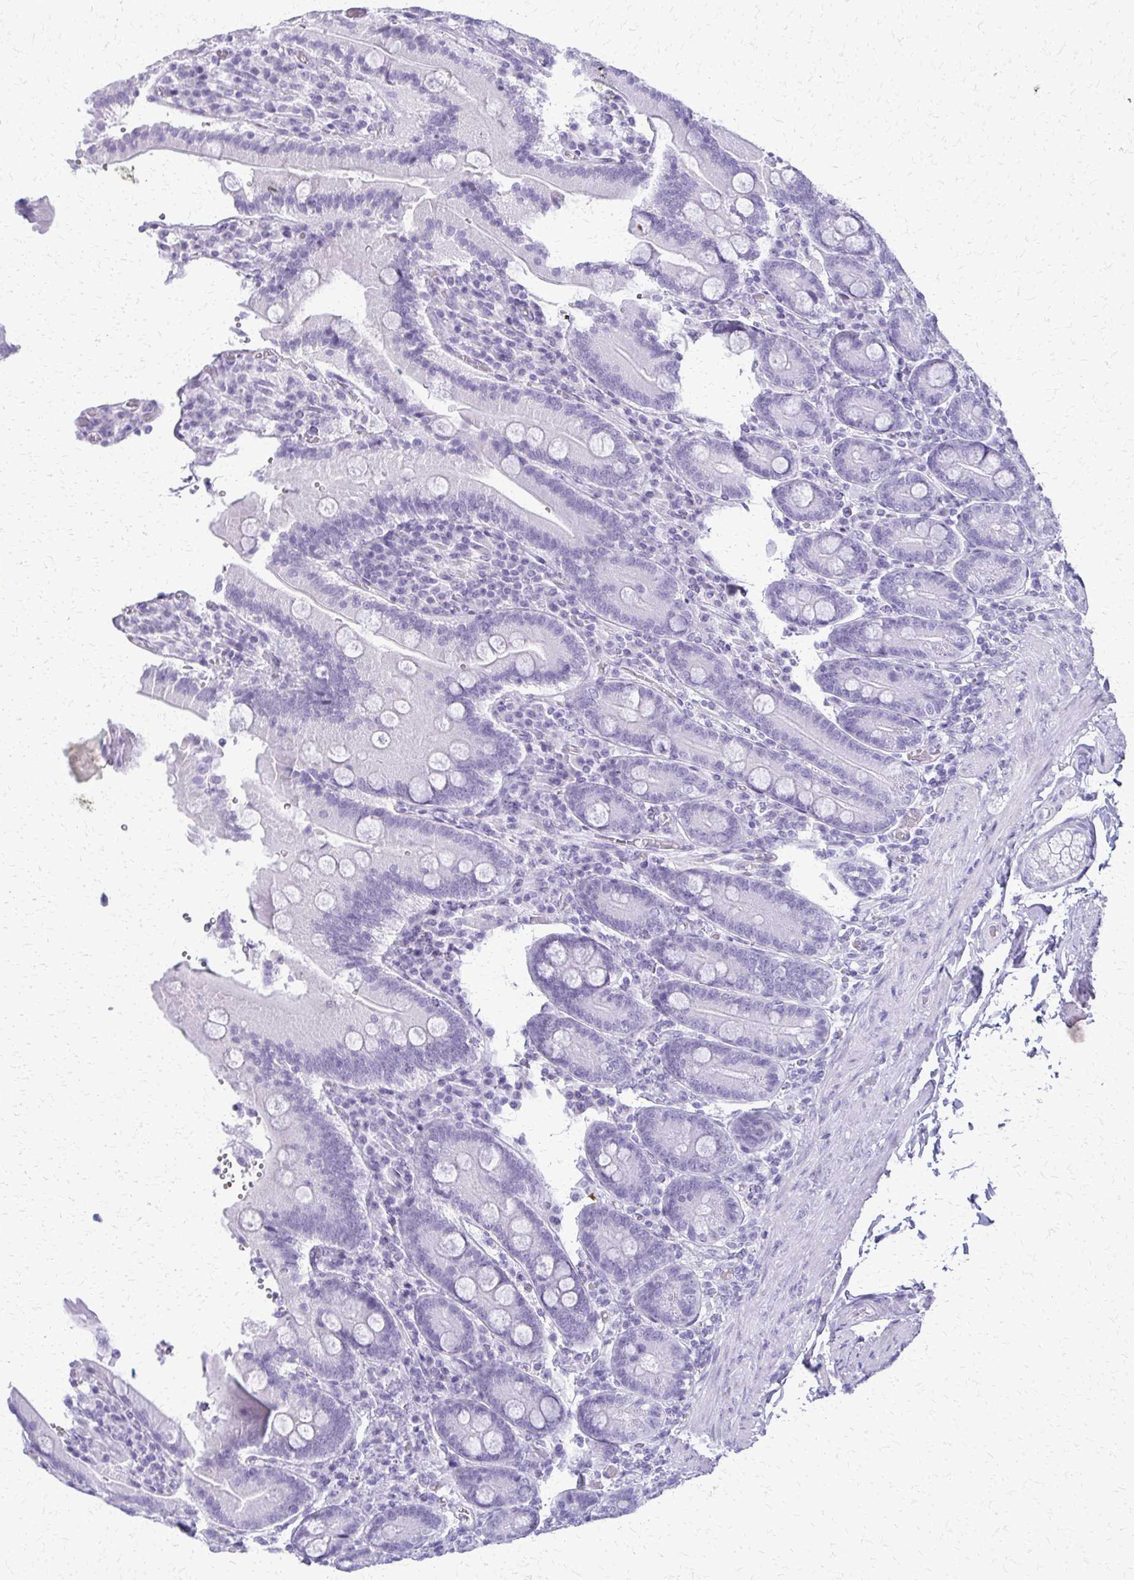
{"staining": {"intensity": "negative", "quantity": "none", "location": "none"}, "tissue": "duodenum", "cell_type": "Glandular cells", "image_type": "normal", "snomed": [{"axis": "morphology", "description": "Normal tissue, NOS"}, {"axis": "topography", "description": "Duodenum"}], "caption": "High magnification brightfield microscopy of benign duodenum stained with DAB (brown) and counterstained with hematoxylin (blue): glandular cells show no significant staining.", "gene": "FAM162B", "patient": {"sex": "female", "age": 62}}